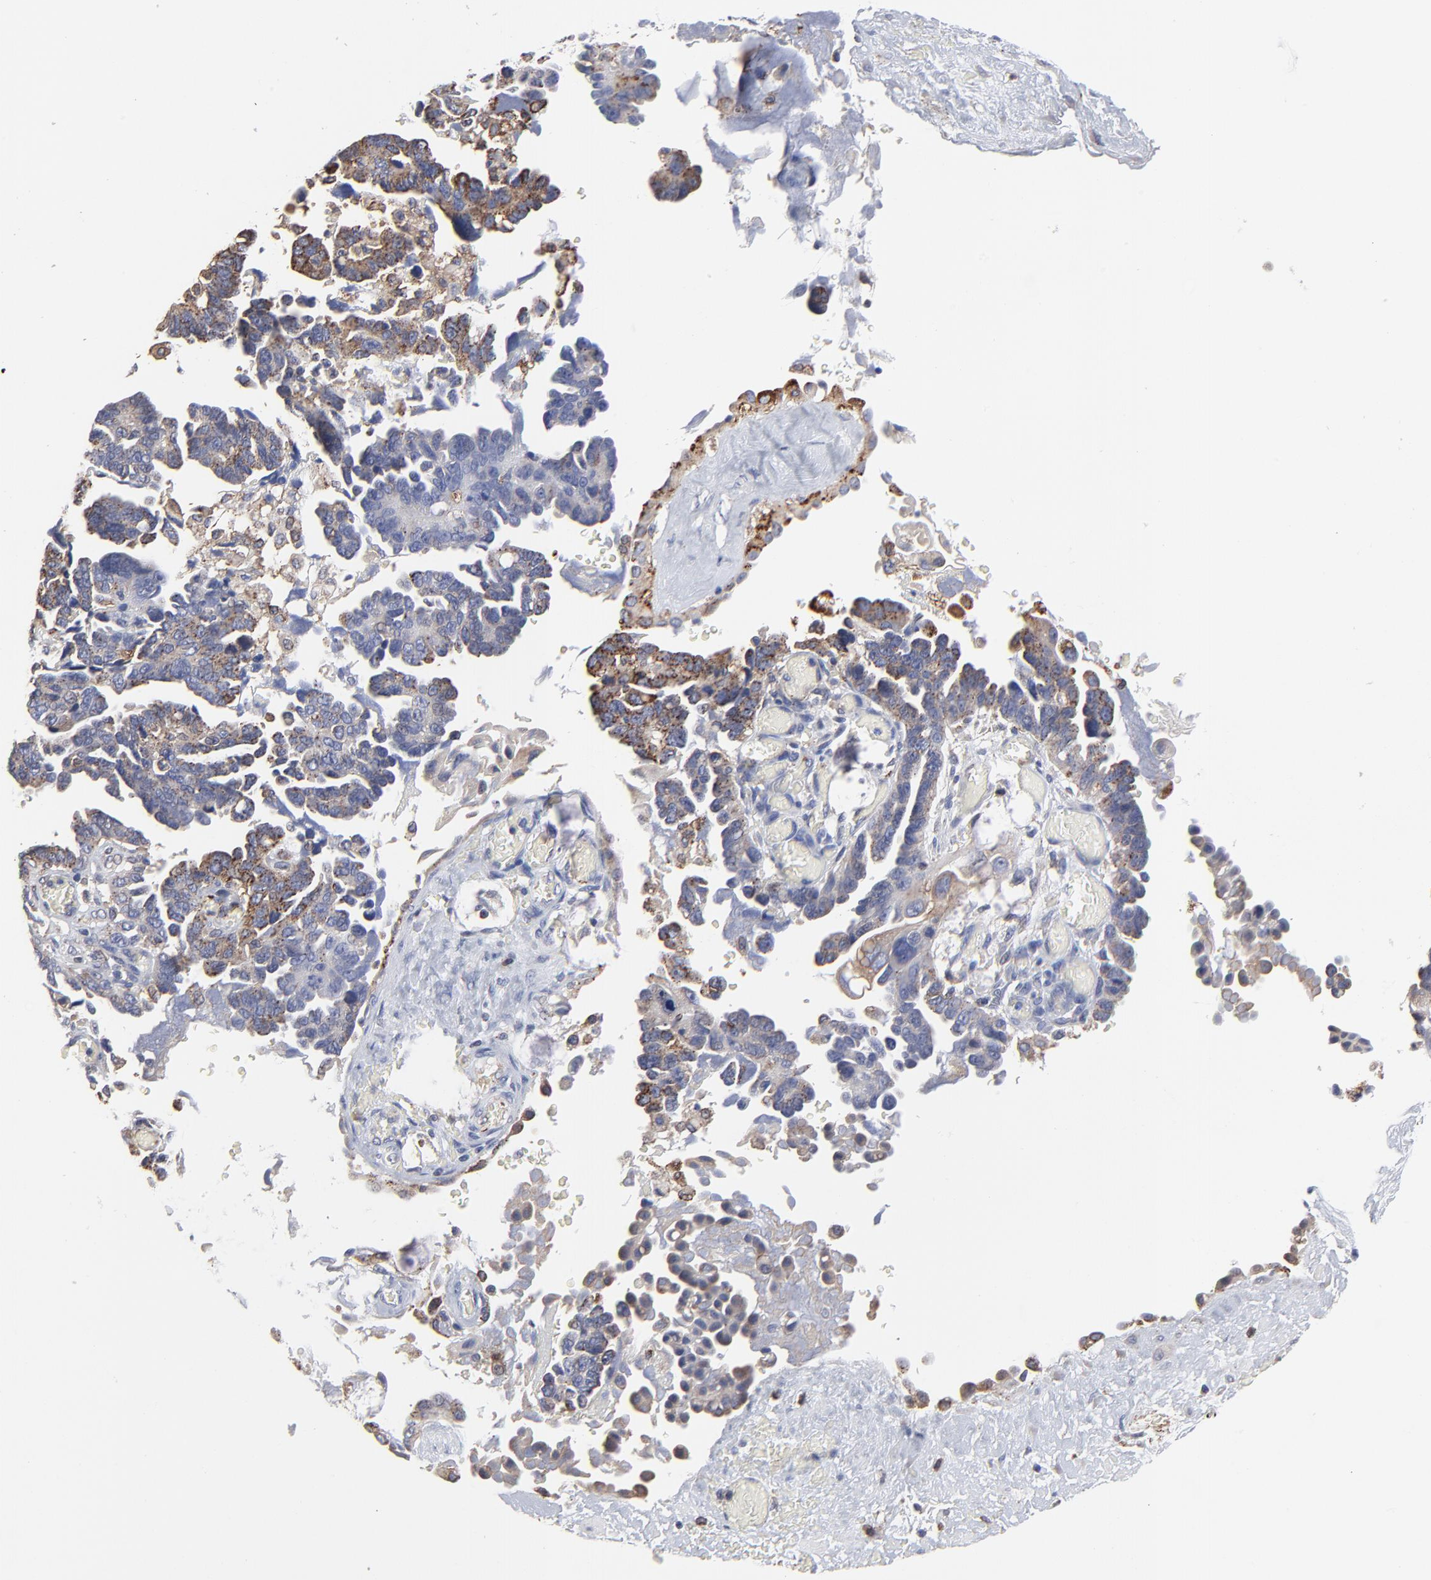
{"staining": {"intensity": "moderate", "quantity": "25%-75%", "location": "cytoplasmic/membranous"}, "tissue": "ovarian cancer", "cell_type": "Tumor cells", "image_type": "cancer", "snomed": [{"axis": "morphology", "description": "Cystadenocarcinoma, serous, NOS"}, {"axis": "topography", "description": "Ovary"}], "caption": "Ovarian cancer was stained to show a protein in brown. There is medium levels of moderate cytoplasmic/membranous expression in approximately 25%-75% of tumor cells. The staining was performed using DAB (3,3'-diaminobenzidine) to visualize the protein expression in brown, while the nuclei were stained in blue with hematoxylin (Magnification: 20x).", "gene": "TRIM22", "patient": {"sex": "female", "age": 63}}